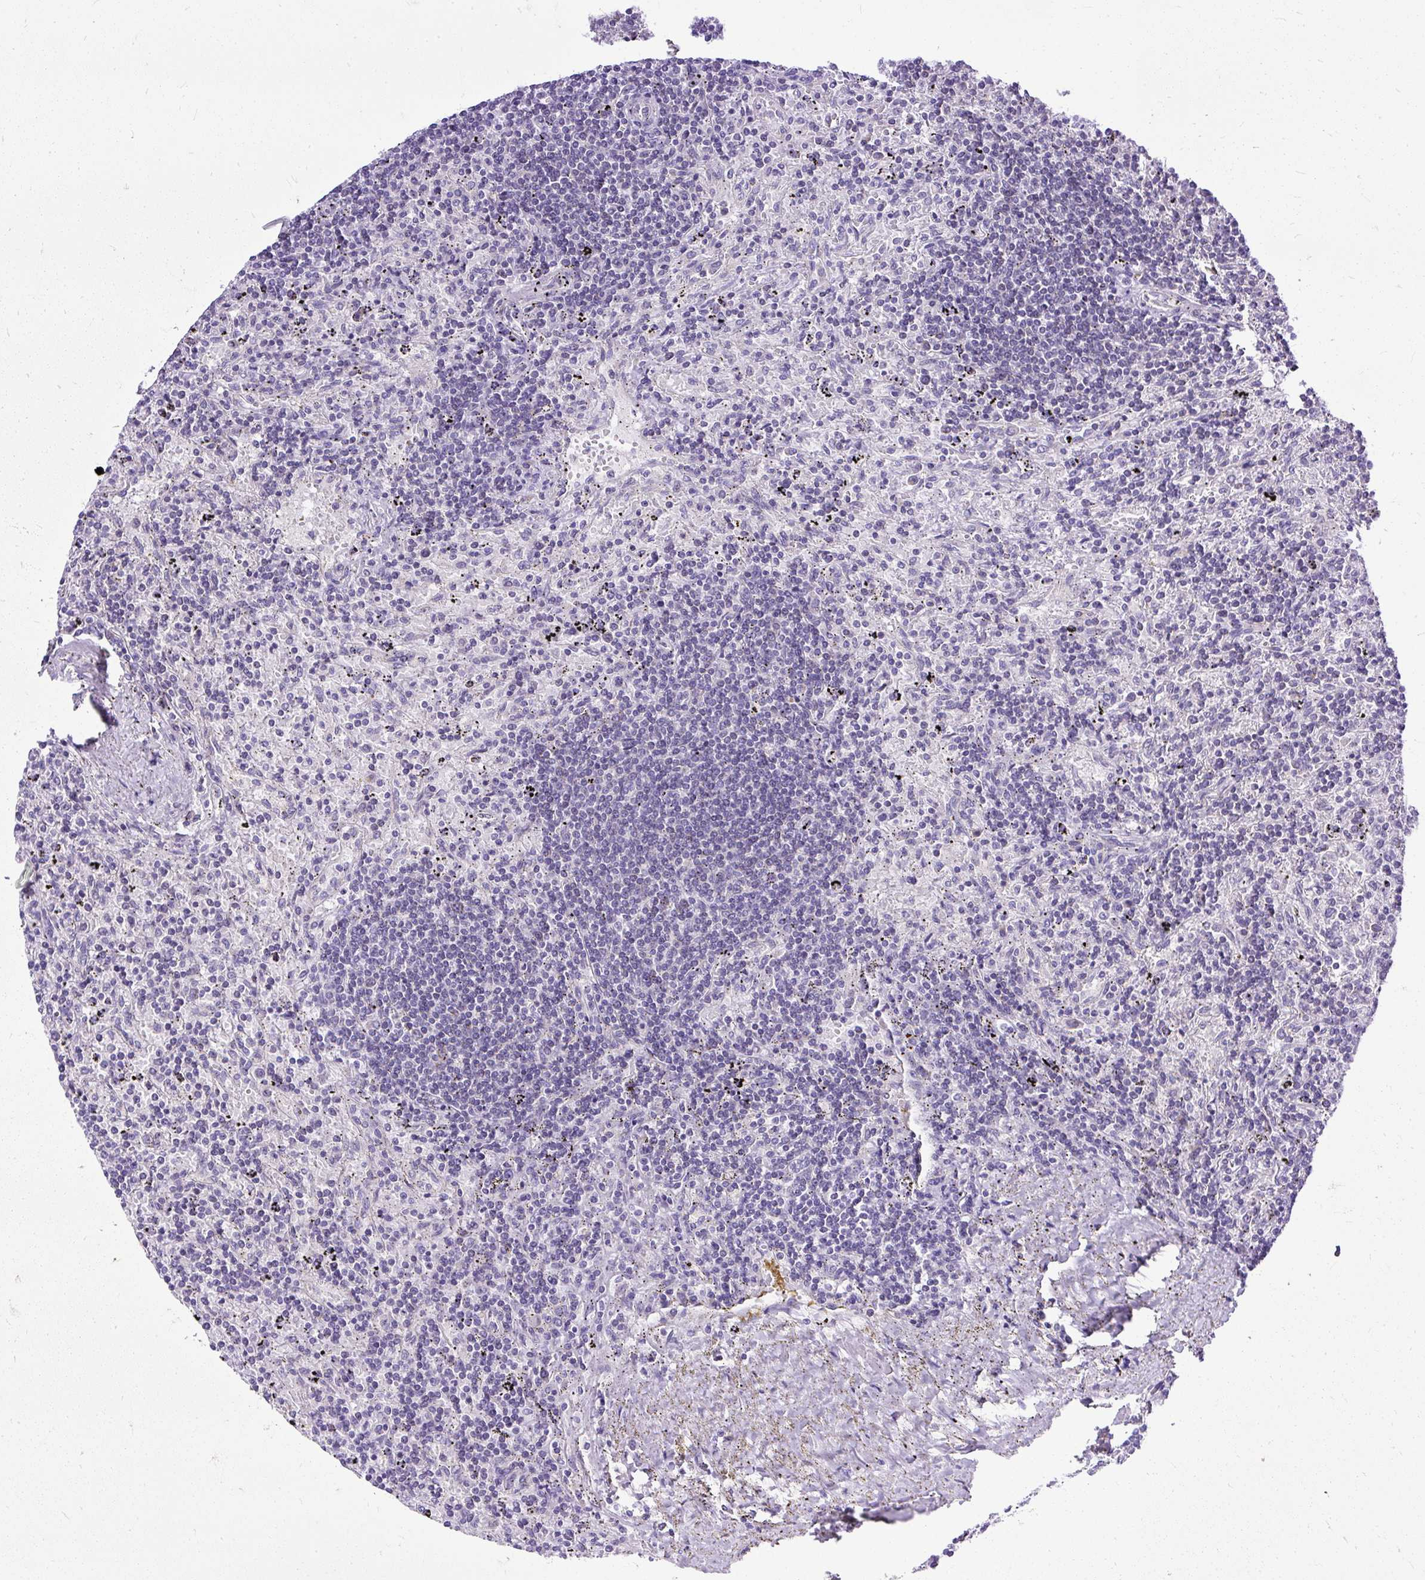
{"staining": {"intensity": "weak", "quantity": "<25%", "location": "cytoplasmic/membranous"}, "tissue": "lymphoma", "cell_type": "Tumor cells", "image_type": "cancer", "snomed": [{"axis": "morphology", "description": "Malignant lymphoma, non-Hodgkin's type, Low grade"}, {"axis": "topography", "description": "Spleen"}], "caption": "A micrograph of human lymphoma is negative for staining in tumor cells.", "gene": "AMFR", "patient": {"sex": "male", "age": 76}}